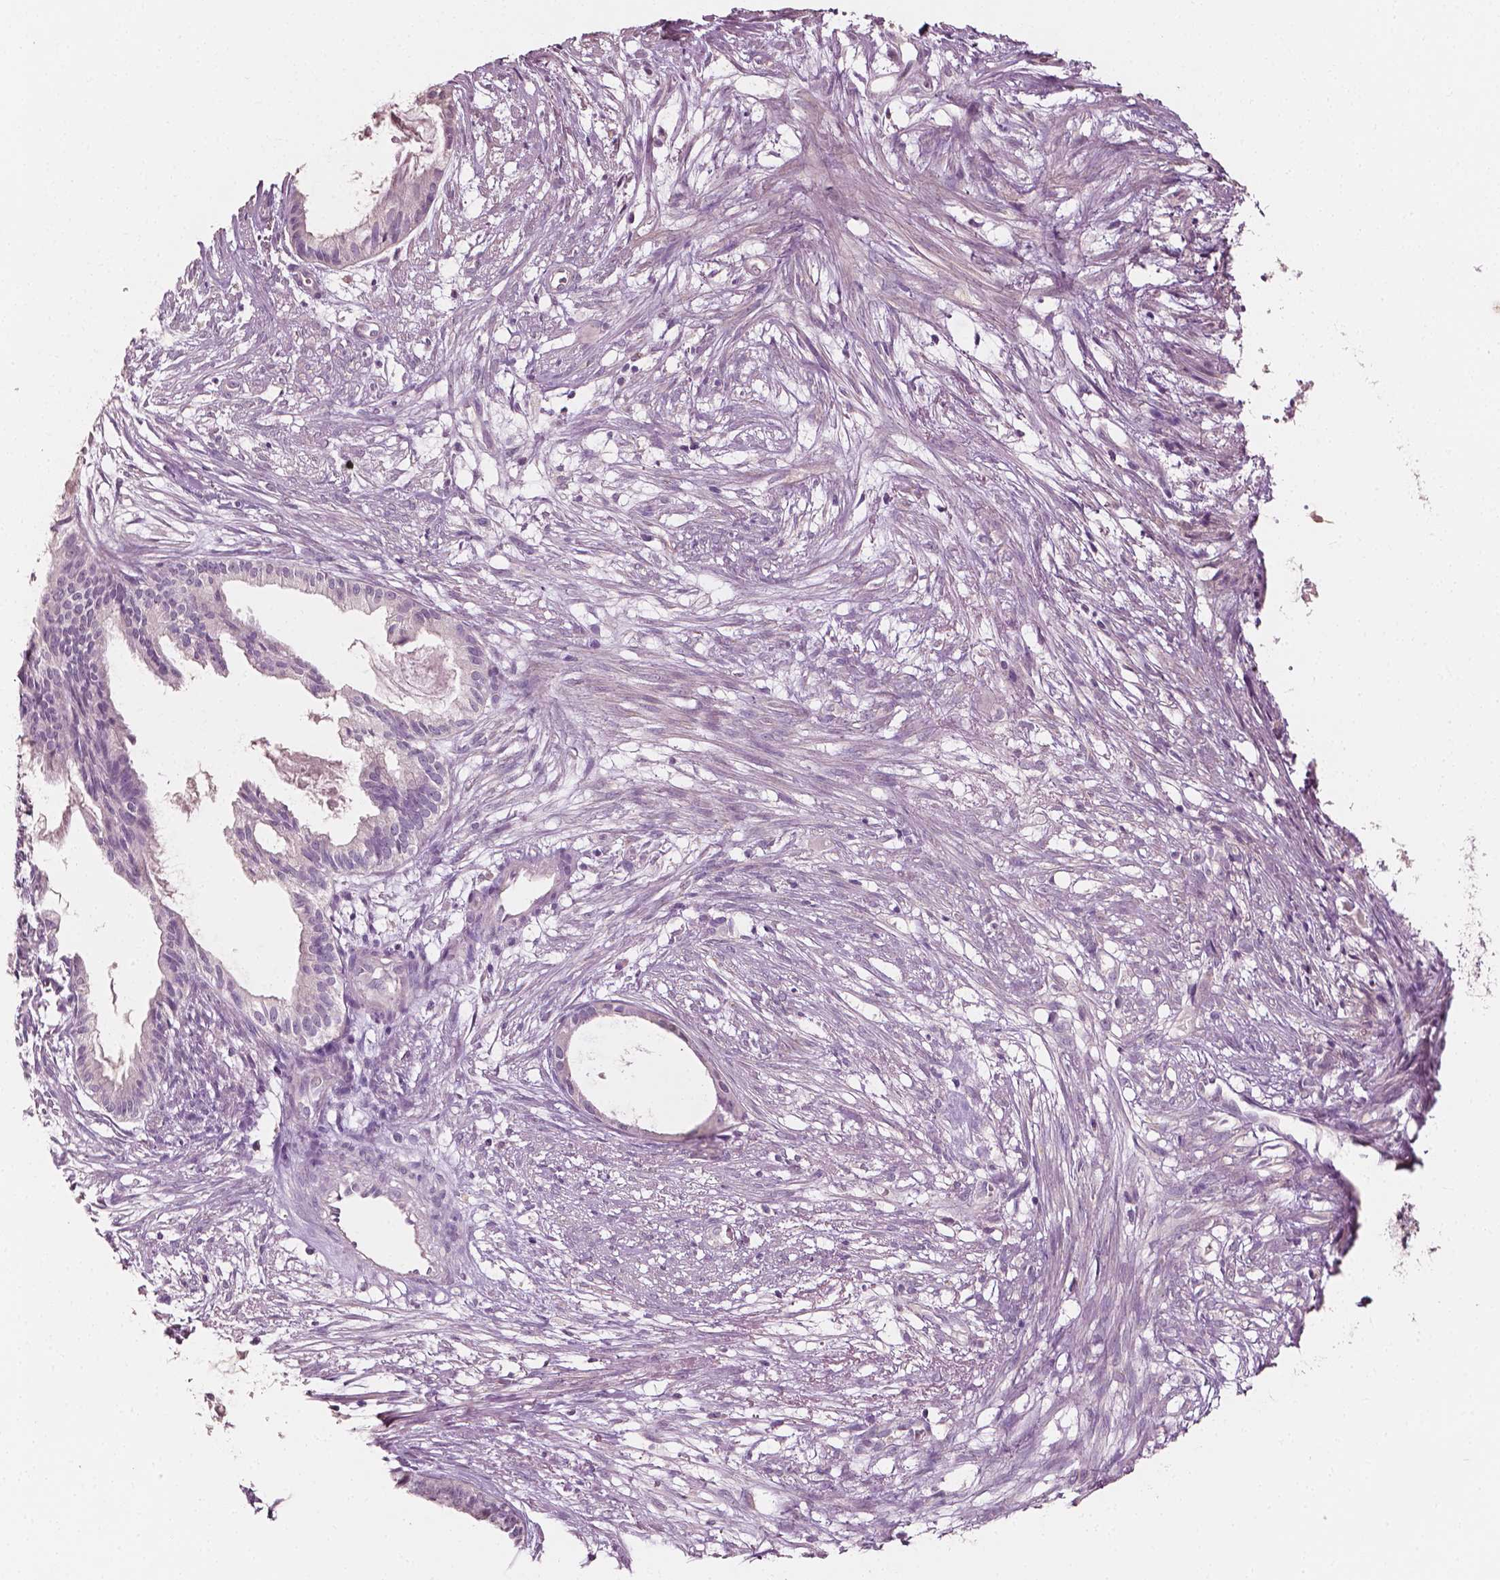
{"staining": {"intensity": "negative", "quantity": "none", "location": "none"}, "tissue": "endometrial cancer", "cell_type": "Tumor cells", "image_type": "cancer", "snomed": [{"axis": "morphology", "description": "Adenocarcinoma, NOS"}, {"axis": "topography", "description": "Endometrium"}], "caption": "There is no significant expression in tumor cells of endometrial cancer (adenocarcinoma).", "gene": "PLA2R1", "patient": {"sex": "female", "age": 86}}